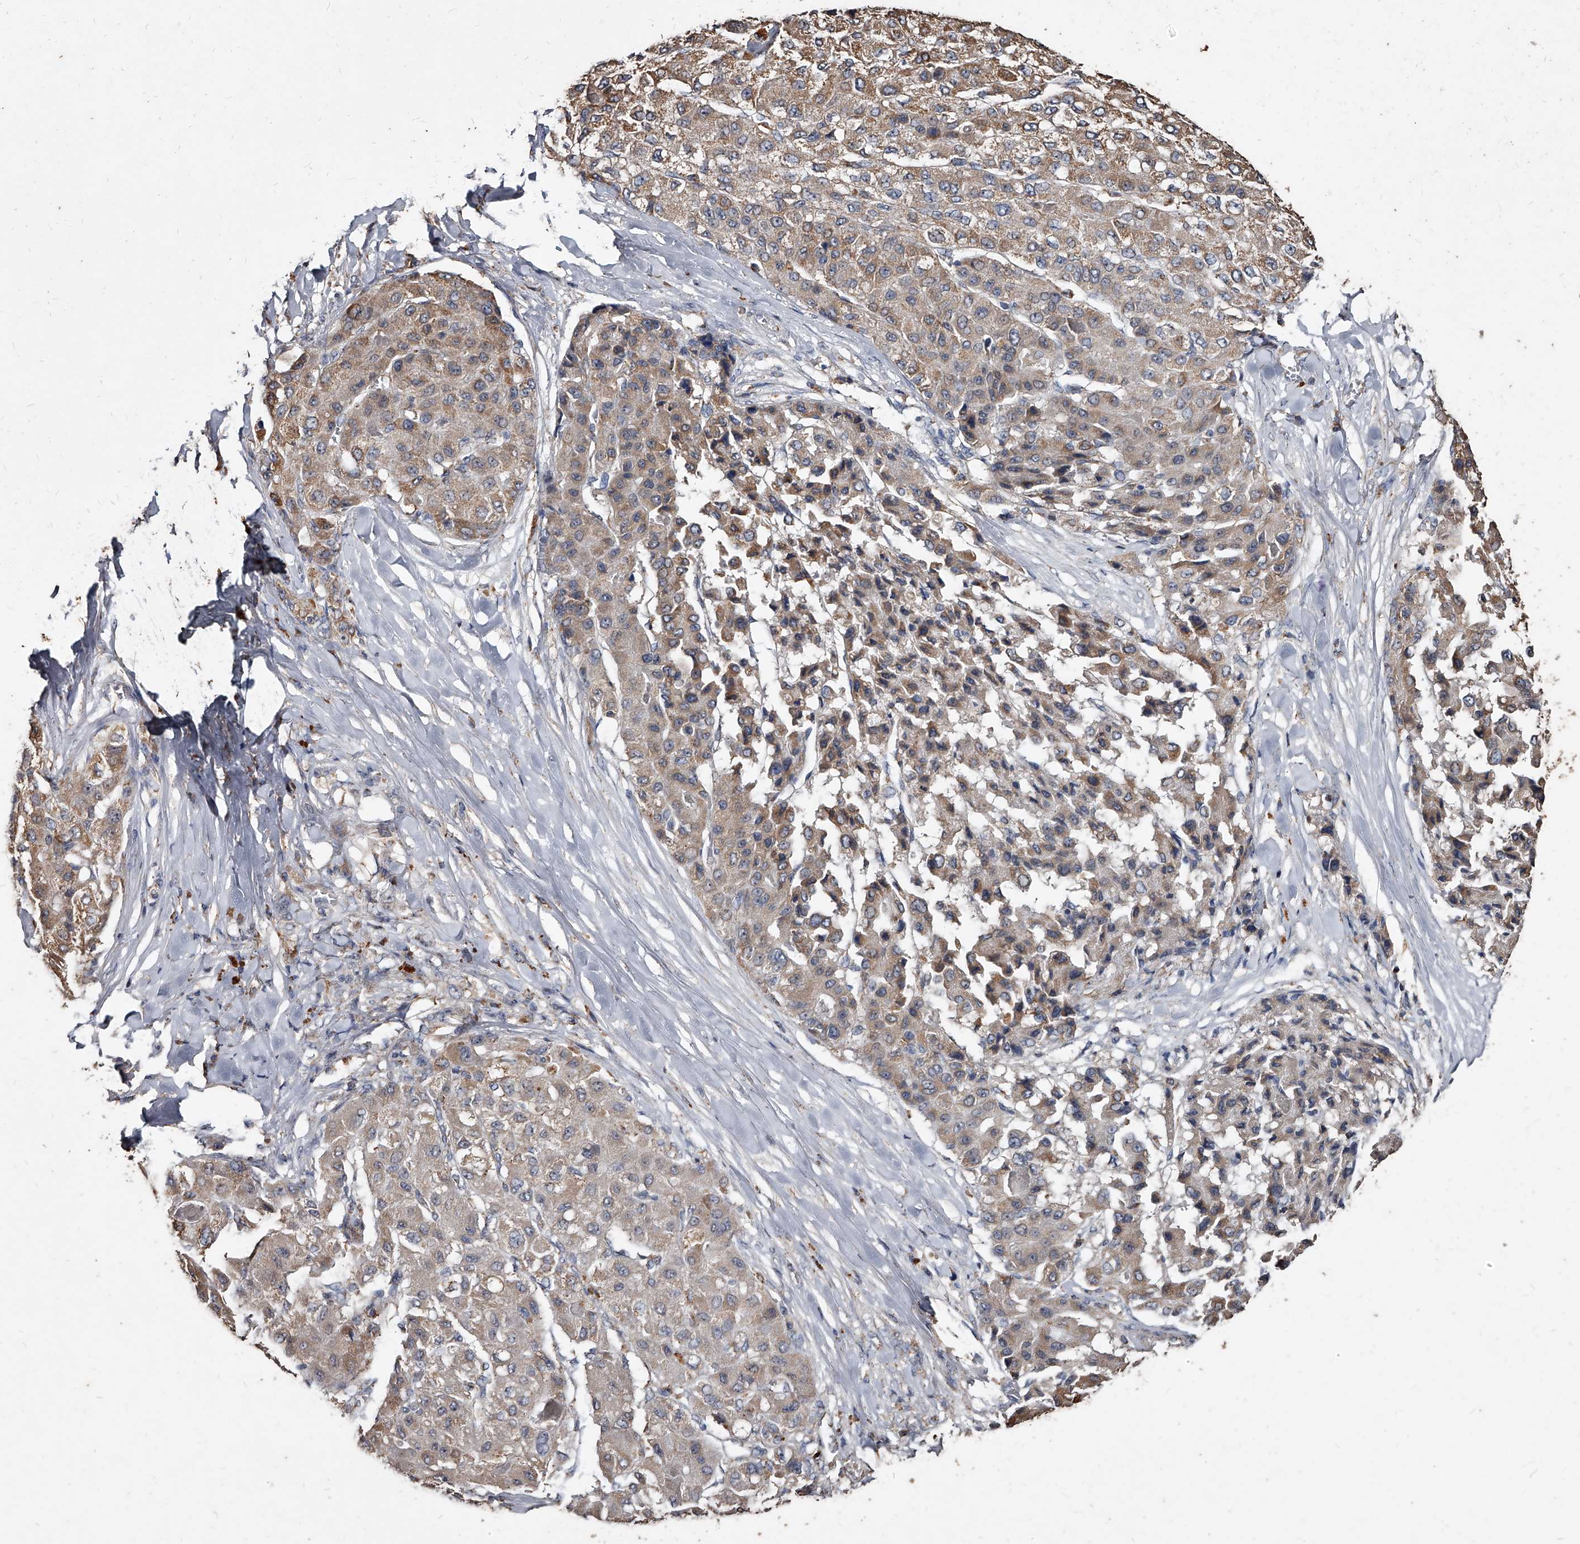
{"staining": {"intensity": "weak", "quantity": ">75%", "location": "cytoplasmic/membranous"}, "tissue": "liver cancer", "cell_type": "Tumor cells", "image_type": "cancer", "snomed": [{"axis": "morphology", "description": "Carcinoma, Hepatocellular, NOS"}, {"axis": "topography", "description": "Liver"}], "caption": "Human liver cancer stained for a protein (brown) reveals weak cytoplasmic/membranous positive staining in about >75% of tumor cells.", "gene": "GPR183", "patient": {"sex": "male", "age": 80}}